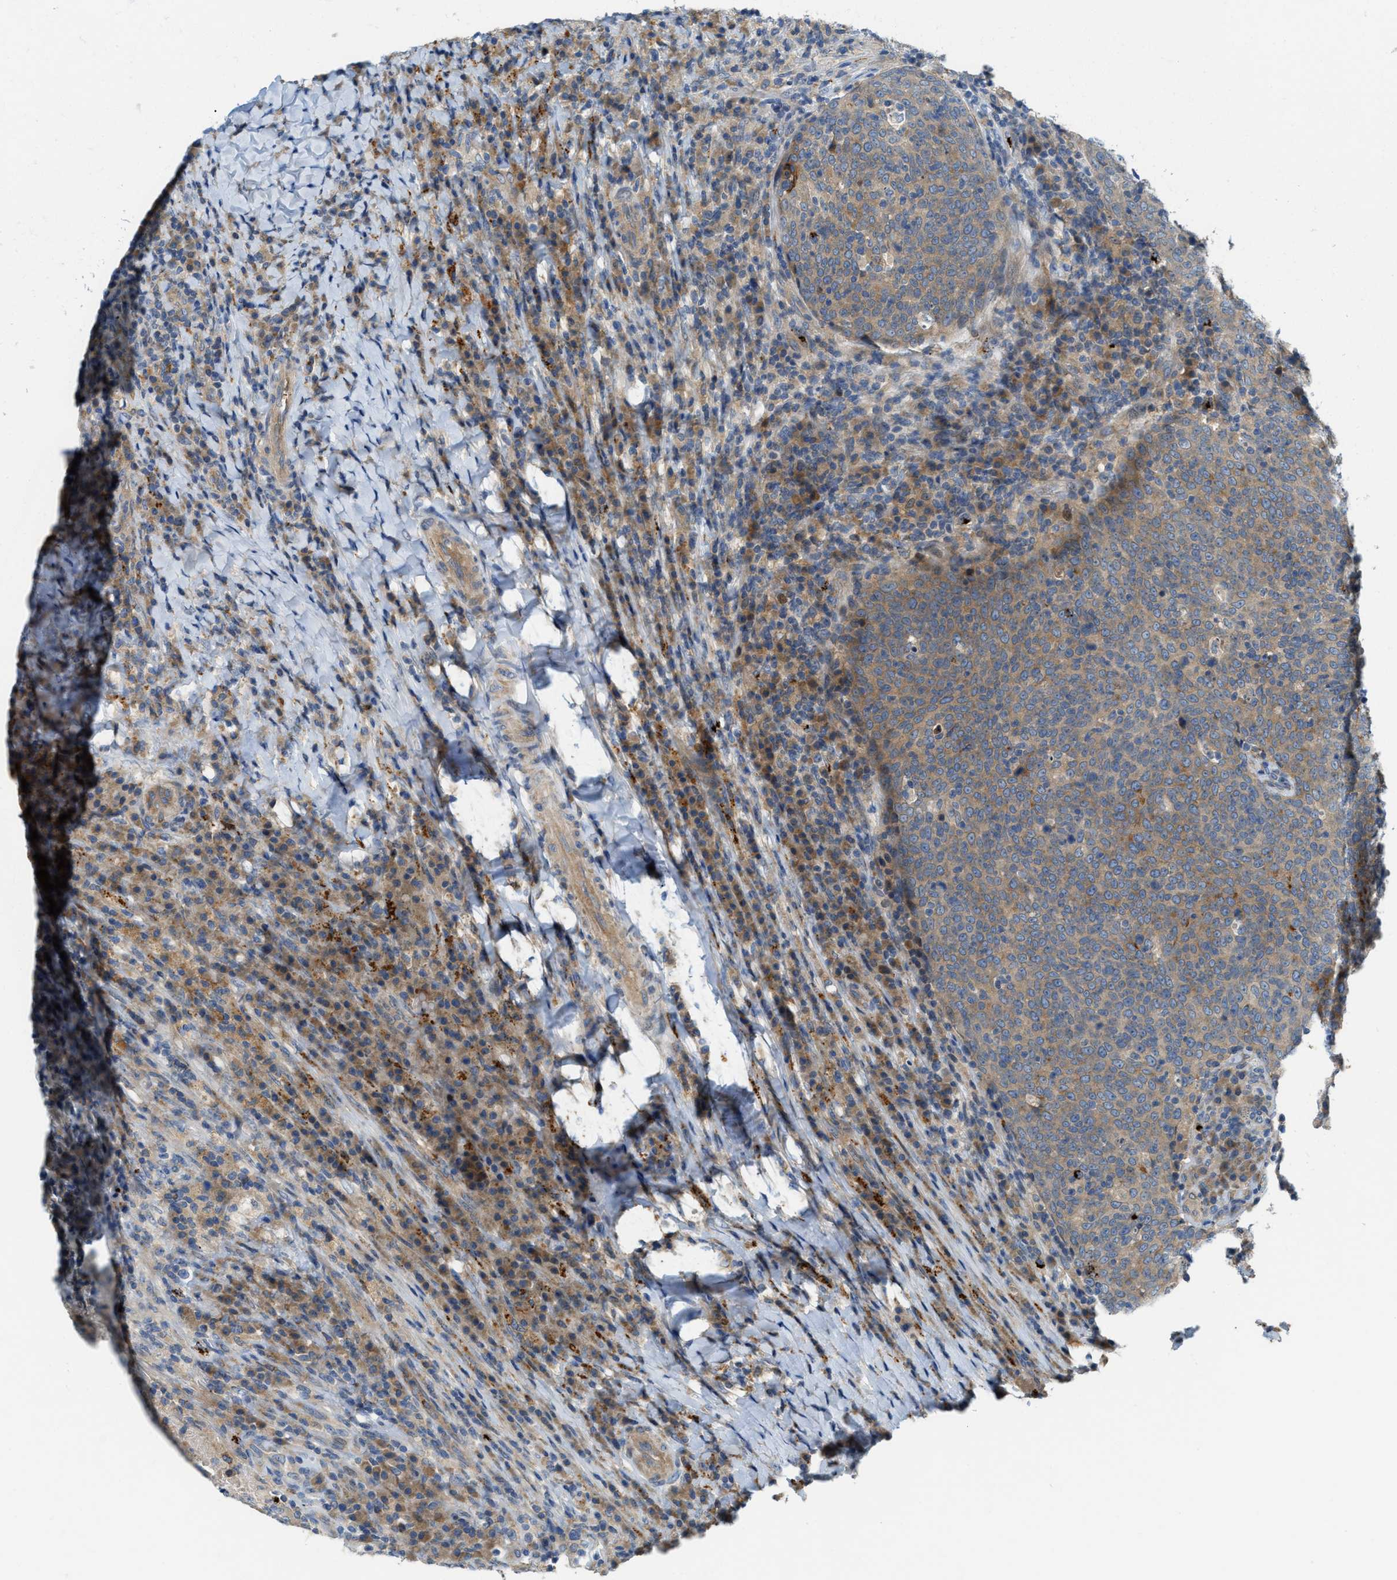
{"staining": {"intensity": "moderate", "quantity": ">75%", "location": "cytoplasmic/membranous"}, "tissue": "head and neck cancer", "cell_type": "Tumor cells", "image_type": "cancer", "snomed": [{"axis": "morphology", "description": "Squamous cell carcinoma, NOS"}, {"axis": "morphology", "description": "Squamous cell carcinoma, metastatic, NOS"}, {"axis": "topography", "description": "Lymph node"}, {"axis": "topography", "description": "Head-Neck"}], "caption": "Immunohistochemistry (IHC) (DAB) staining of human head and neck cancer shows moderate cytoplasmic/membranous protein staining in about >75% of tumor cells. (brown staining indicates protein expression, while blue staining denotes nuclei).", "gene": "KLHDC10", "patient": {"sex": "male", "age": 62}}